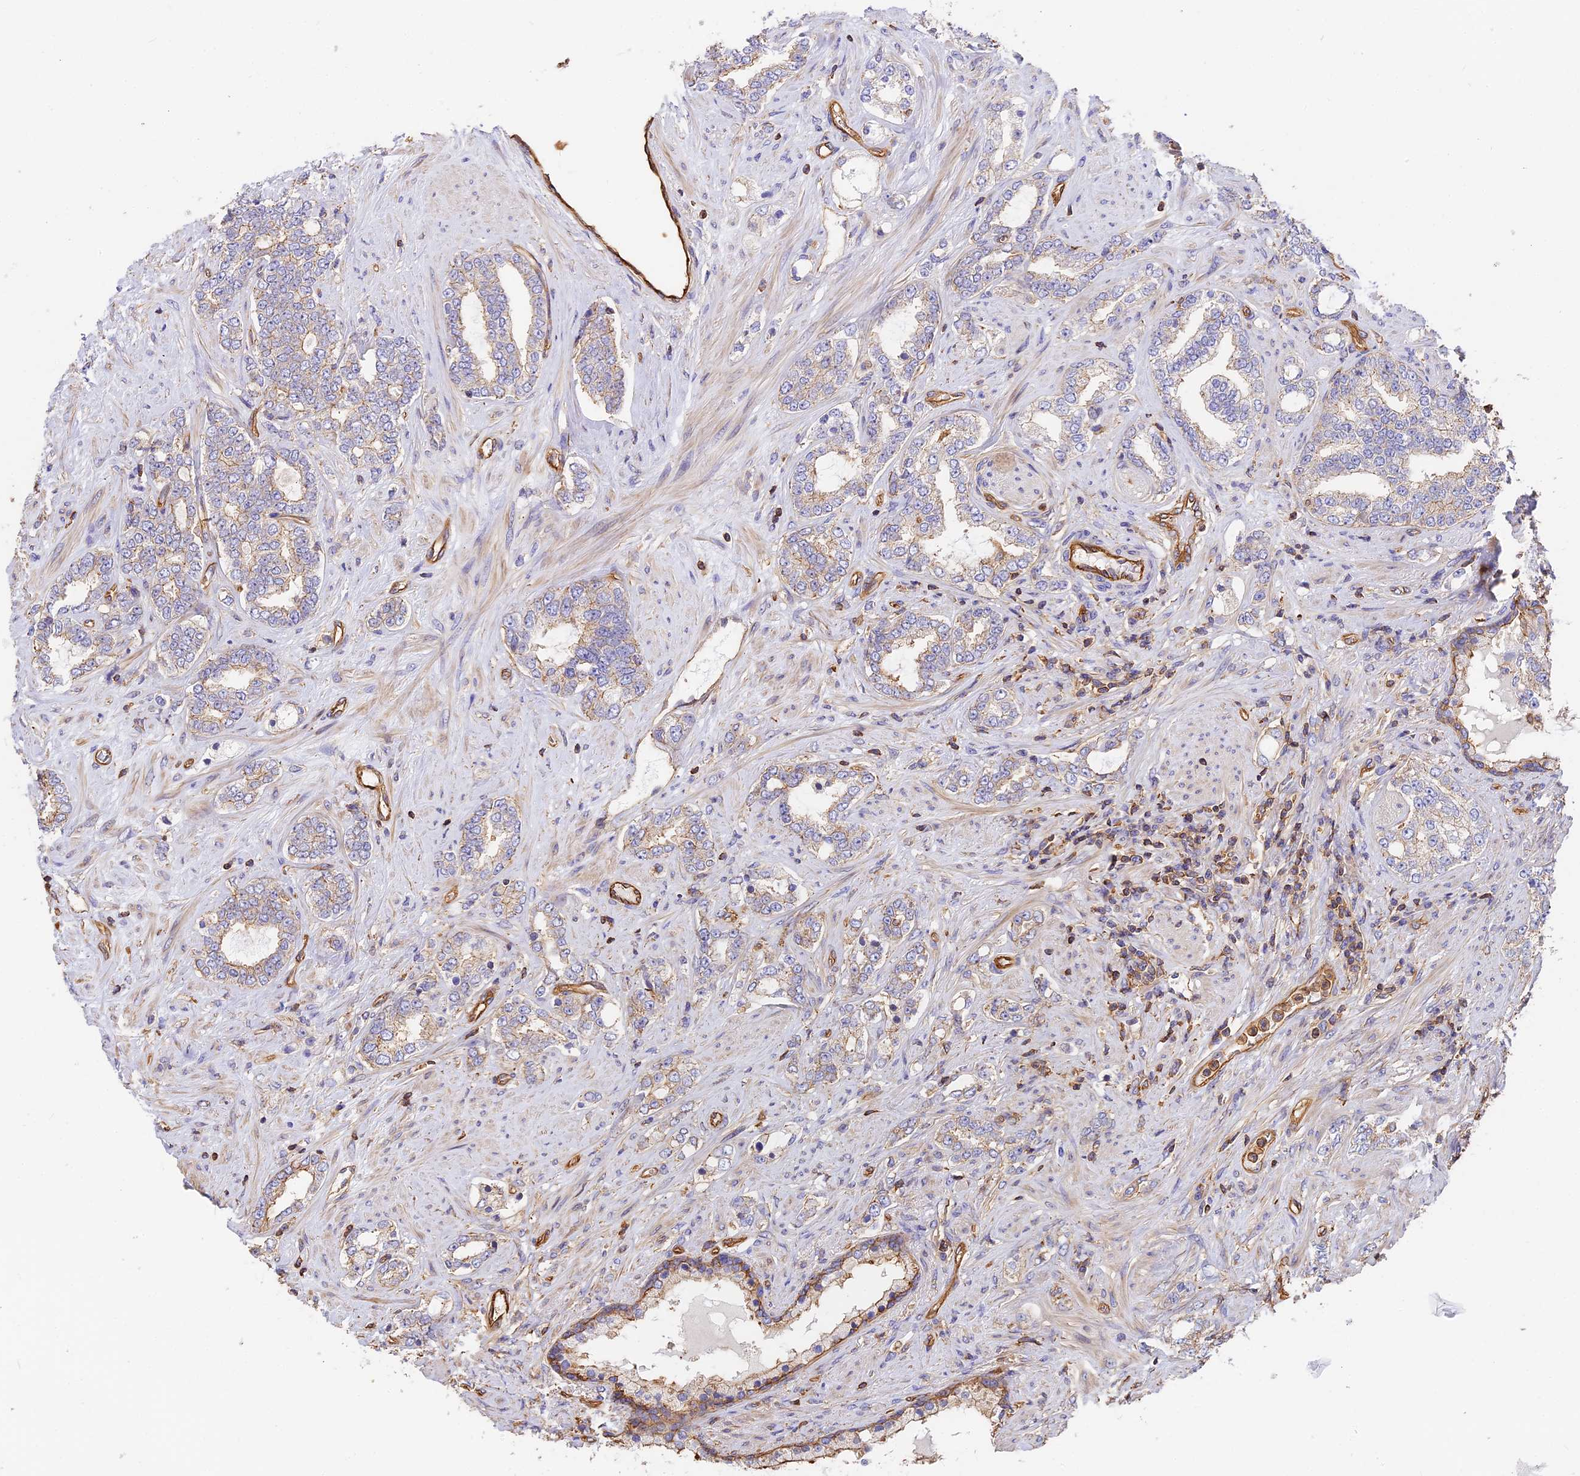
{"staining": {"intensity": "weak", "quantity": "<25%", "location": "cytoplasmic/membranous"}, "tissue": "prostate cancer", "cell_type": "Tumor cells", "image_type": "cancer", "snomed": [{"axis": "morphology", "description": "Adenocarcinoma, High grade"}, {"axis": "topography", "description": "Prostate"}], "caption": "Immunohistochemistry (IHC) micrograph of neoplastic tissue: human prostate cancer (high-grade adenocarcinoma) stained with DAB demonstrates no significant protein staining in tumor cells.", "gene": "VPS18", "patient": {"sex": "male", "age": 64}}